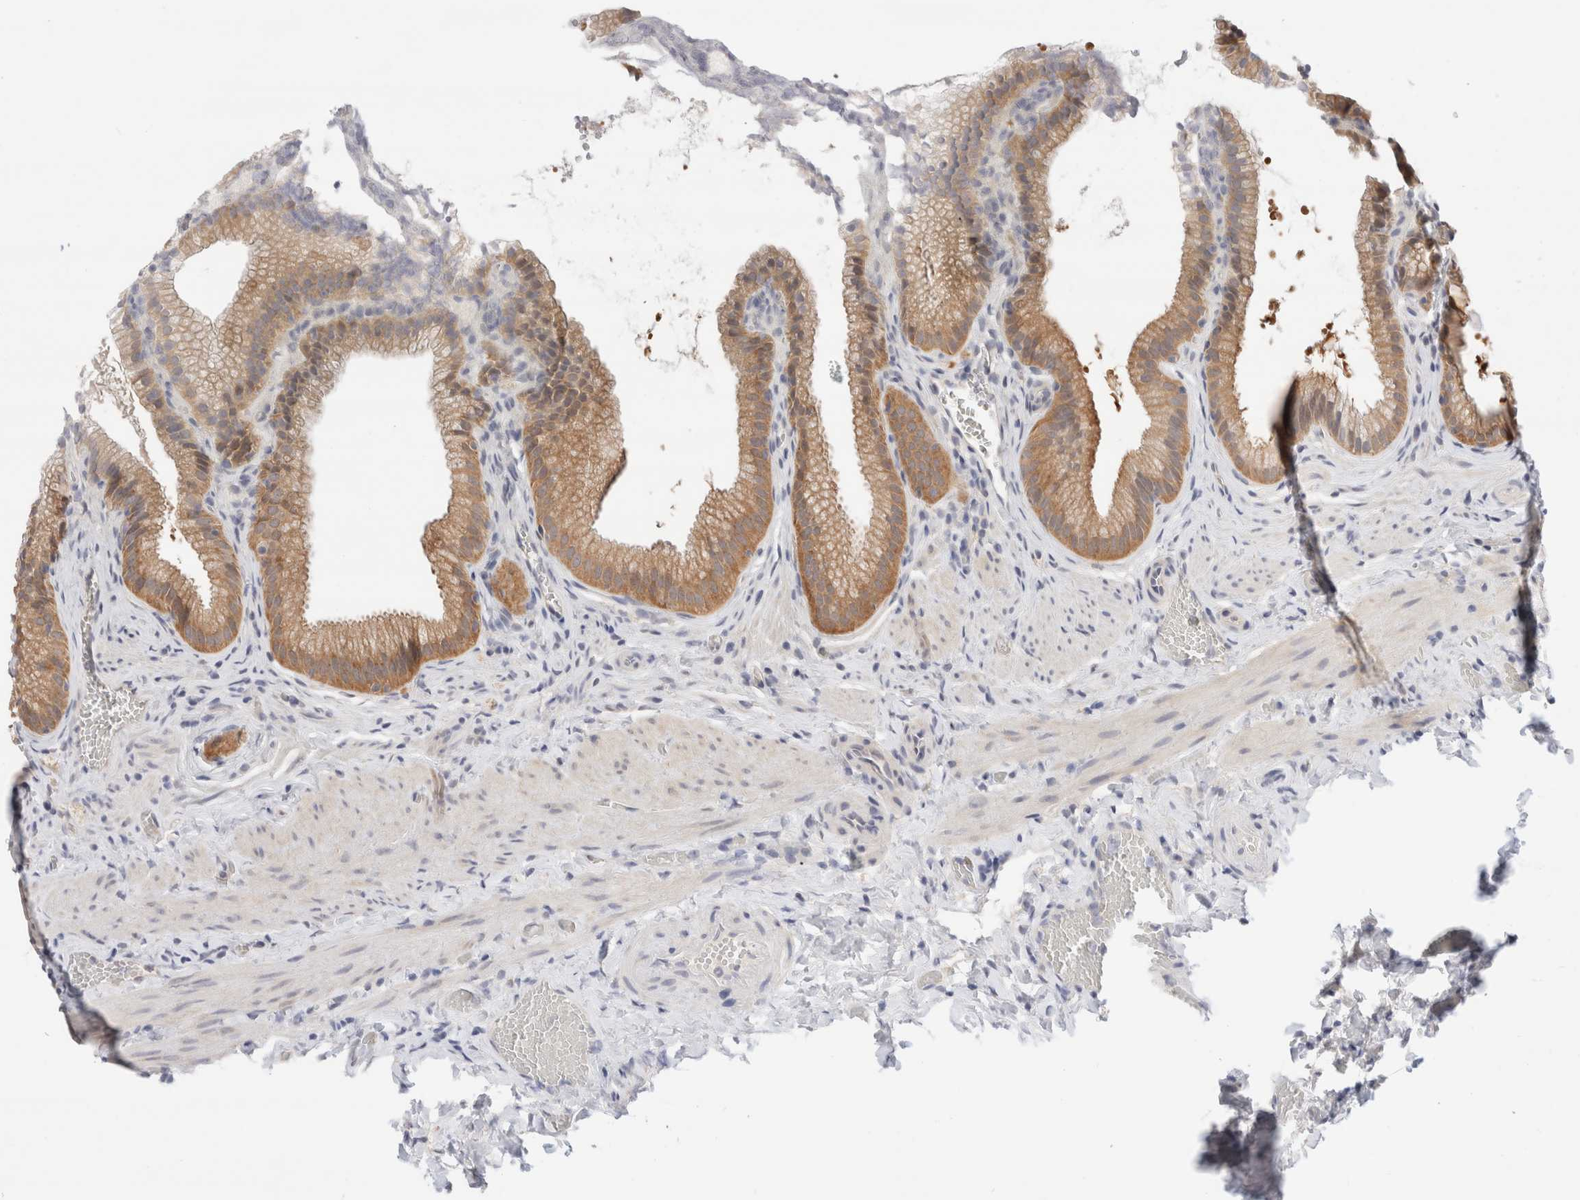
{"staining": {"intensity": "moderate", "quantity": ">75%", "location": "cytoplasmic/membranous"}, "tissue": "gallbladder", "cell_type": "Glandular cells", "image_type": "normal", "snomed": [{"axis": "morphology", "description": "Normal tissue, NOS"}, {"axis": "topography", "description": "Gallbladder"}], "caption": "The image reveals a brown stain indicating the presence of a protein in the cytoplasmic/membranous of glandular cells in gallbladder. (brown staining indicates protein expression, while blue staining denotes nuclei).", "gene": "C17orf97", "patient": {"sex": "male", "age": 38}}